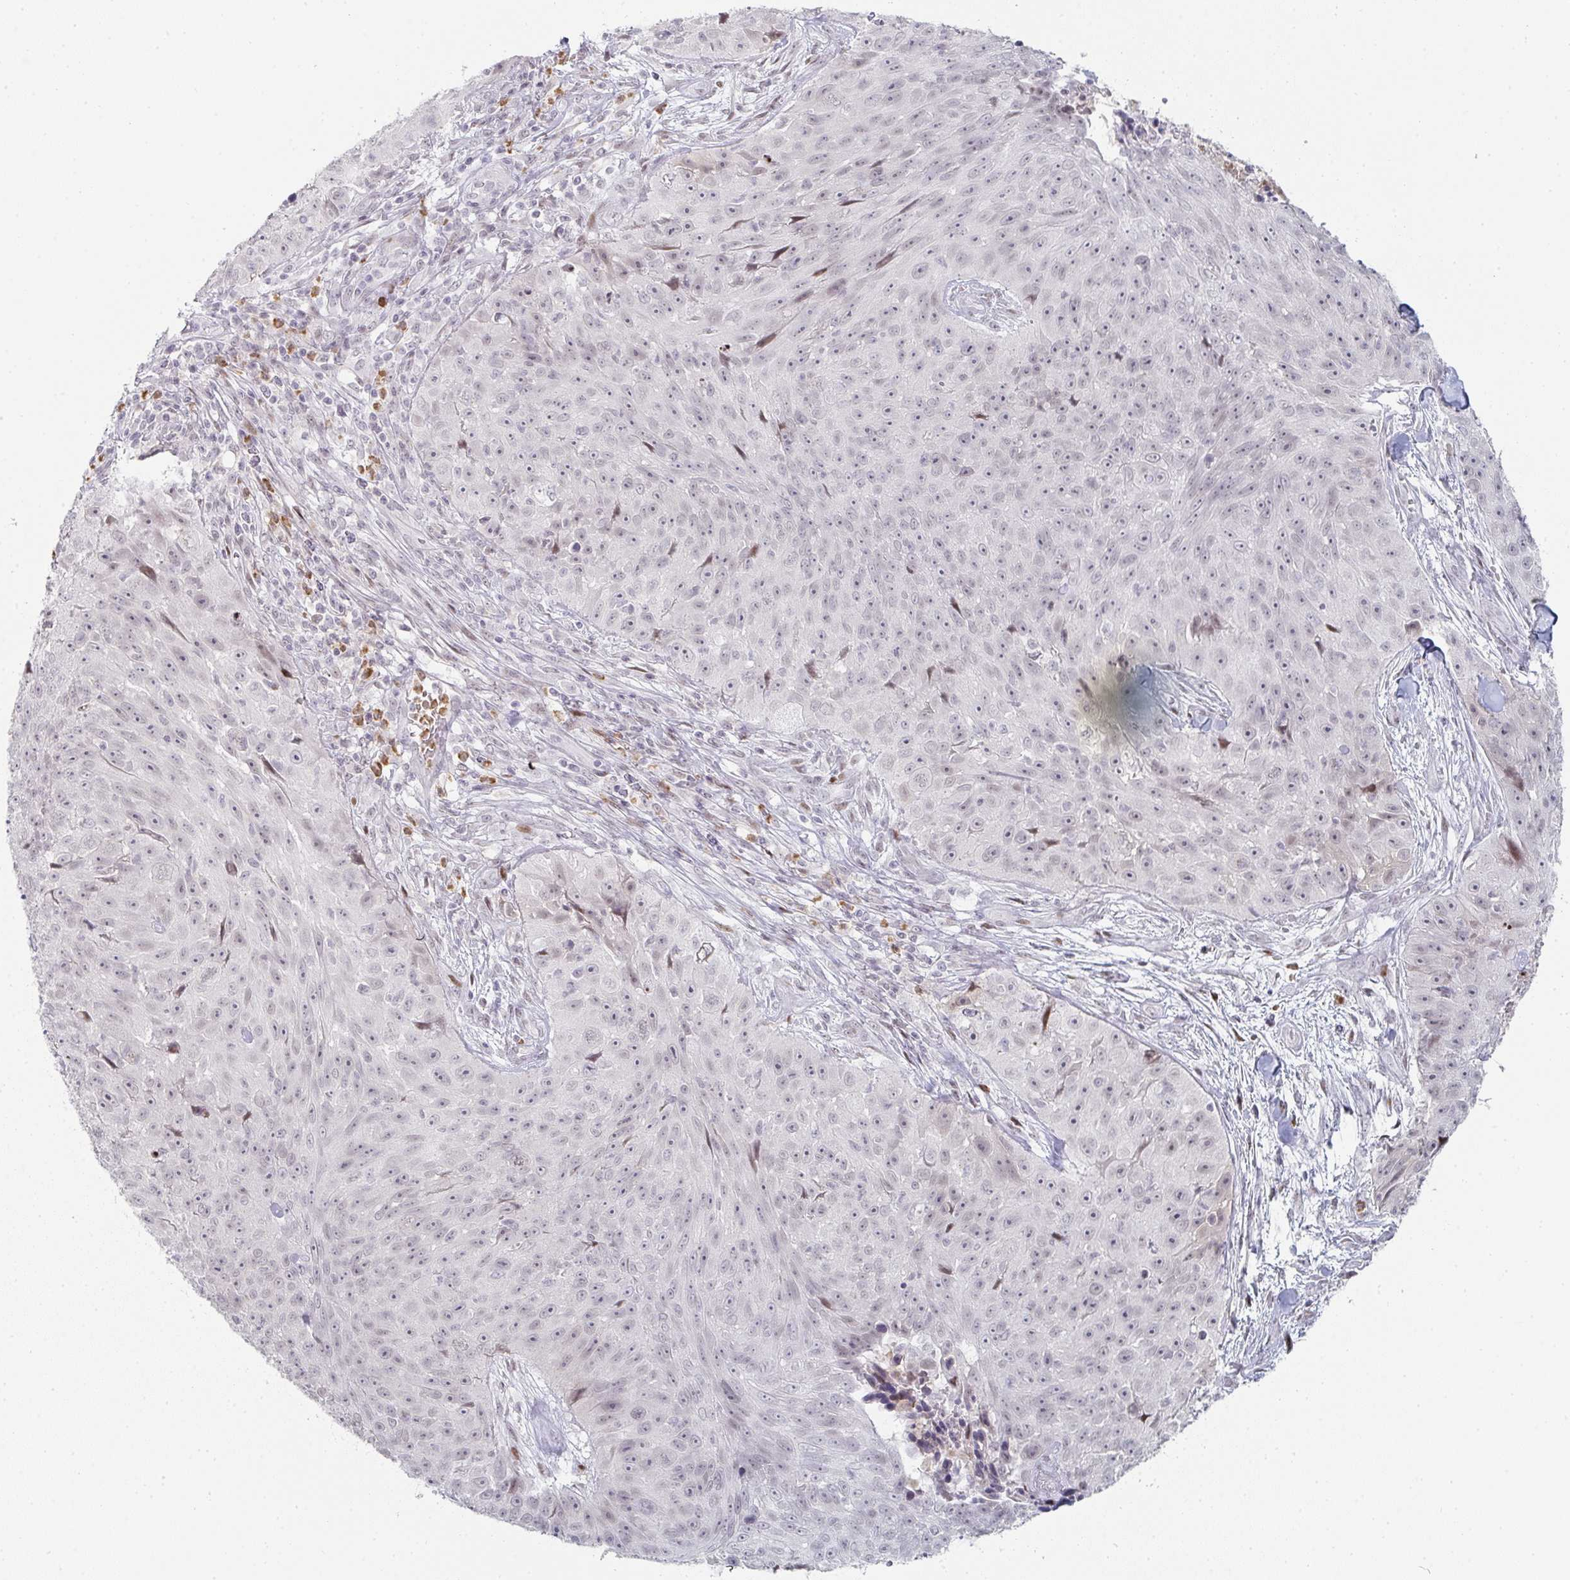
{"staining": {"intensity": "weak", "quantity": "<25%", "location": "nuclear"}, "tissue": "skin cancer", "cell_type": "Tumor cells", "image_type": "cancer", "snomed": [{"axis": "morphology", "description": "Squamous cell carcinoma, NOS"}, {"axis": "topography", "description": "Skin"}], "caption": "This is an immunohistochemistry (IHC) histopathology image of skin cancer. There is no positivity in tumor cells.", "gene": "LIN54", "patient": {"sex": "female", "age": 87}}